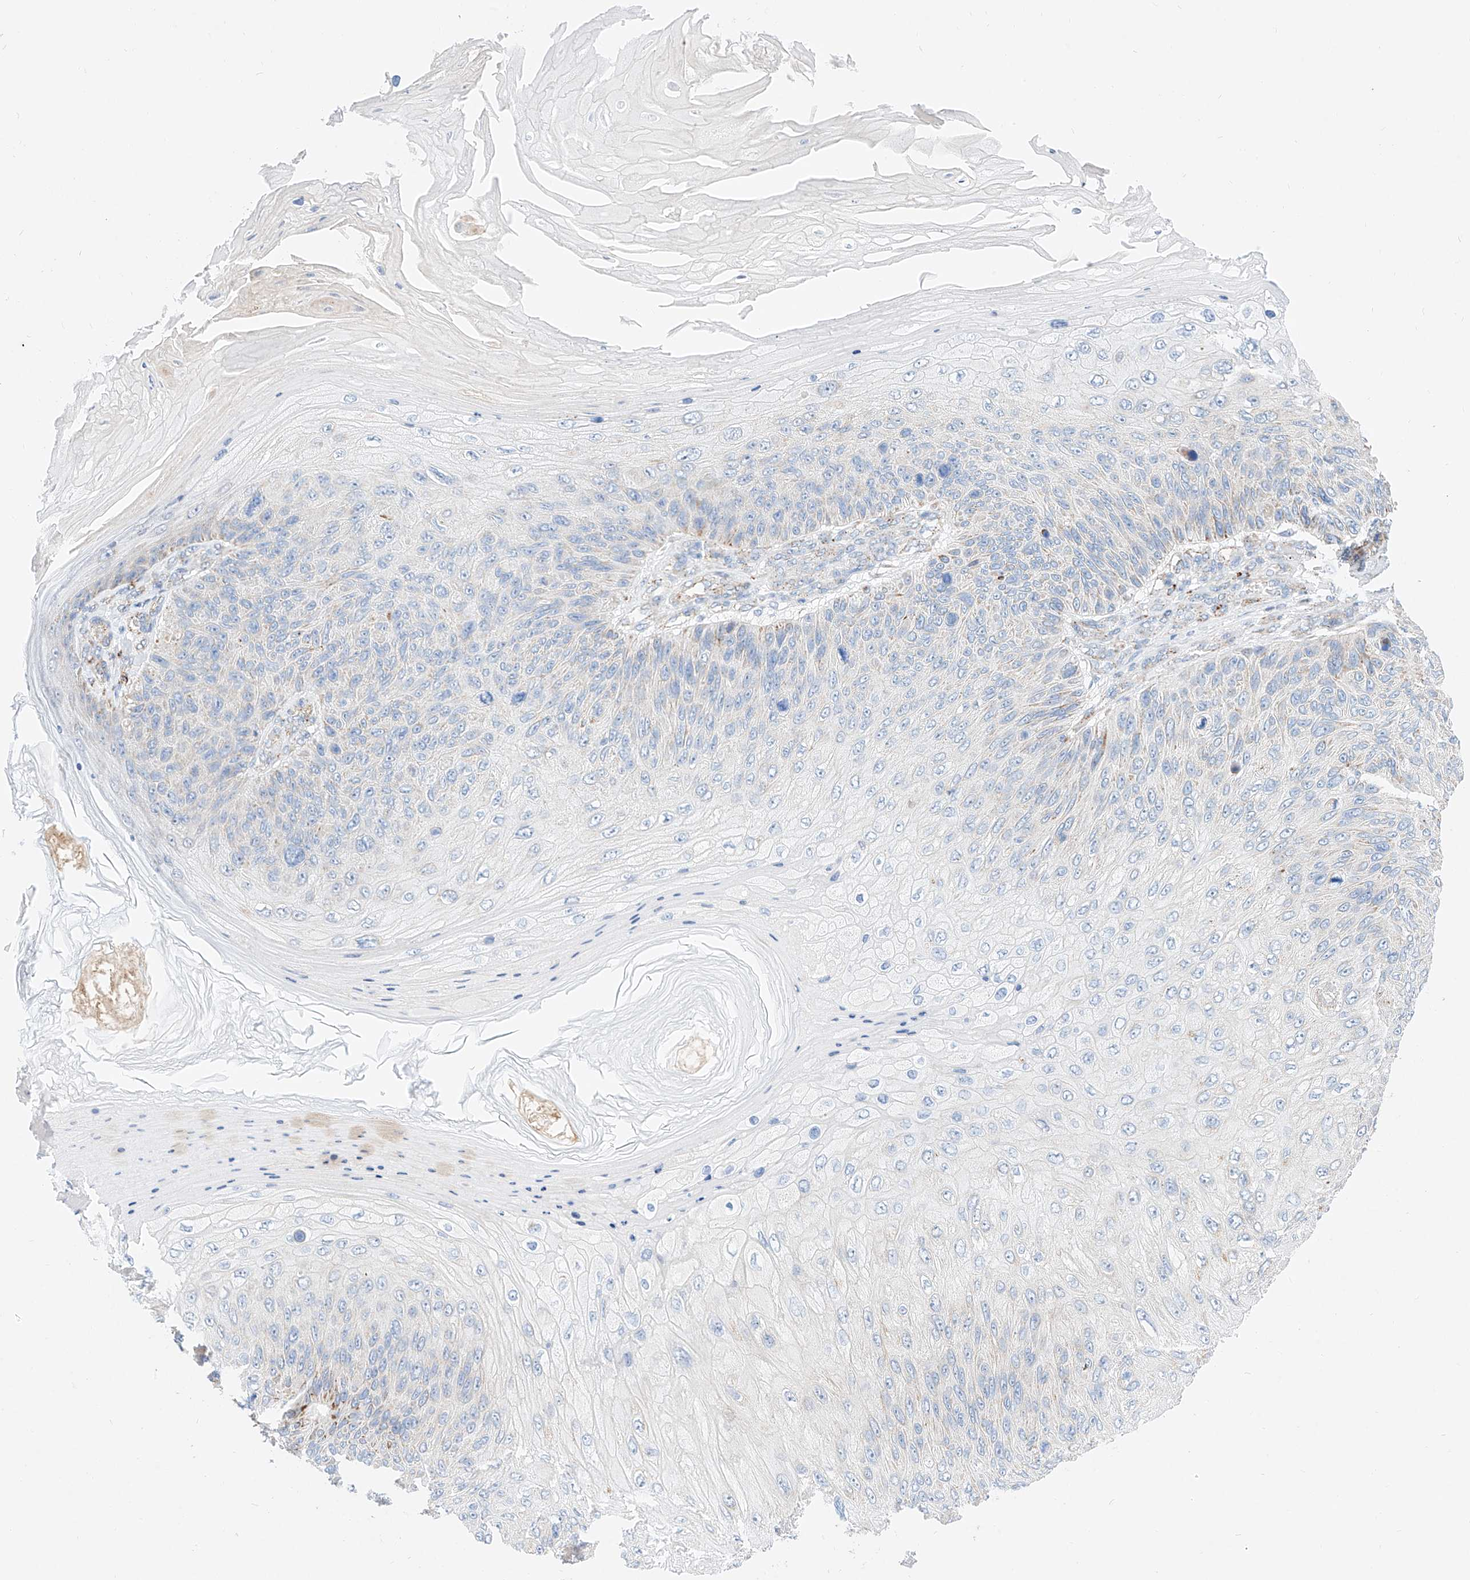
{"staining": {"intensity": "weak", "quantity": "<25%", "location": "cytoplasmic/membranous"}, "tissue": "skin cancer", "cell_type": "Tumor cells", "image_type": "cancer", "snomed": [{"axis": "morphology", "description": "Squamous cell carcinoma, NOS"}, {"axis": "topography", "description": "Skin"}], "caption": "A high-resolution image shows IHC staining of squamous cell carcinoma (skin), which displays no significant expression in tumor cells. Nuclei are stained in blue.", "gene": "C6orf62", "patient": {"sex": "female", "age": 88}}